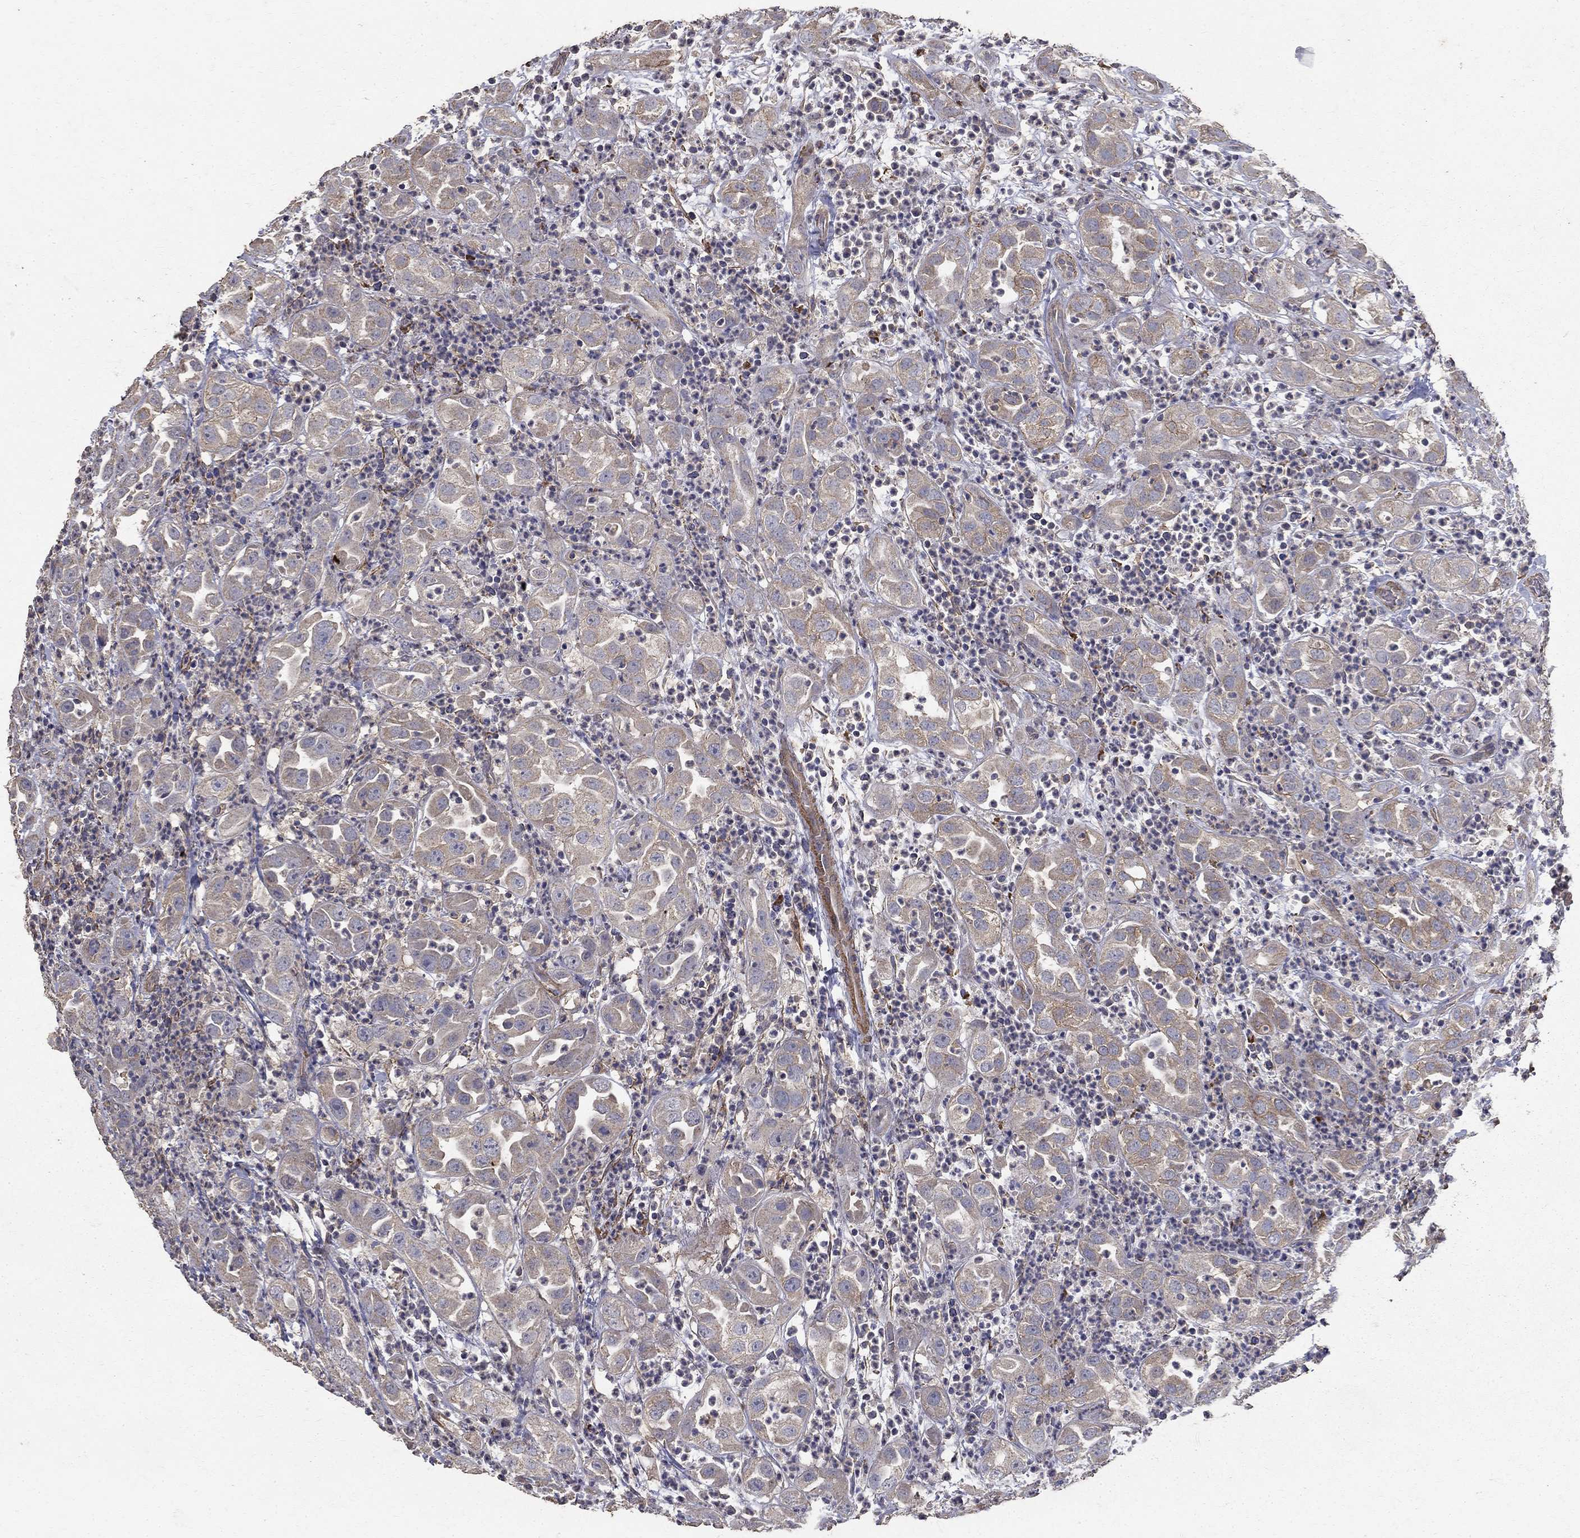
{"staining": {"intensity": "moderate", "quantity": "<25%", "location": "cytoplasmic/membranous"}, "tissue": "urothelial cancer", "cell_type": "Tumor cells", "image_type": "cancer", "snomed": [{"axis": "morphology", "description": "Urothelial carcinoma, High grade"}, {"axis": "topography", "description": "Urinary bladder"}], "caption": "About <25% of tumor cells in human urothelial cancer reveal moderate cytoplasmic/membranous protein staining as visualized by brown immunohistochemical staining.", "gene": "MPP2", "patient": {"sex": "female", "age": 41}}